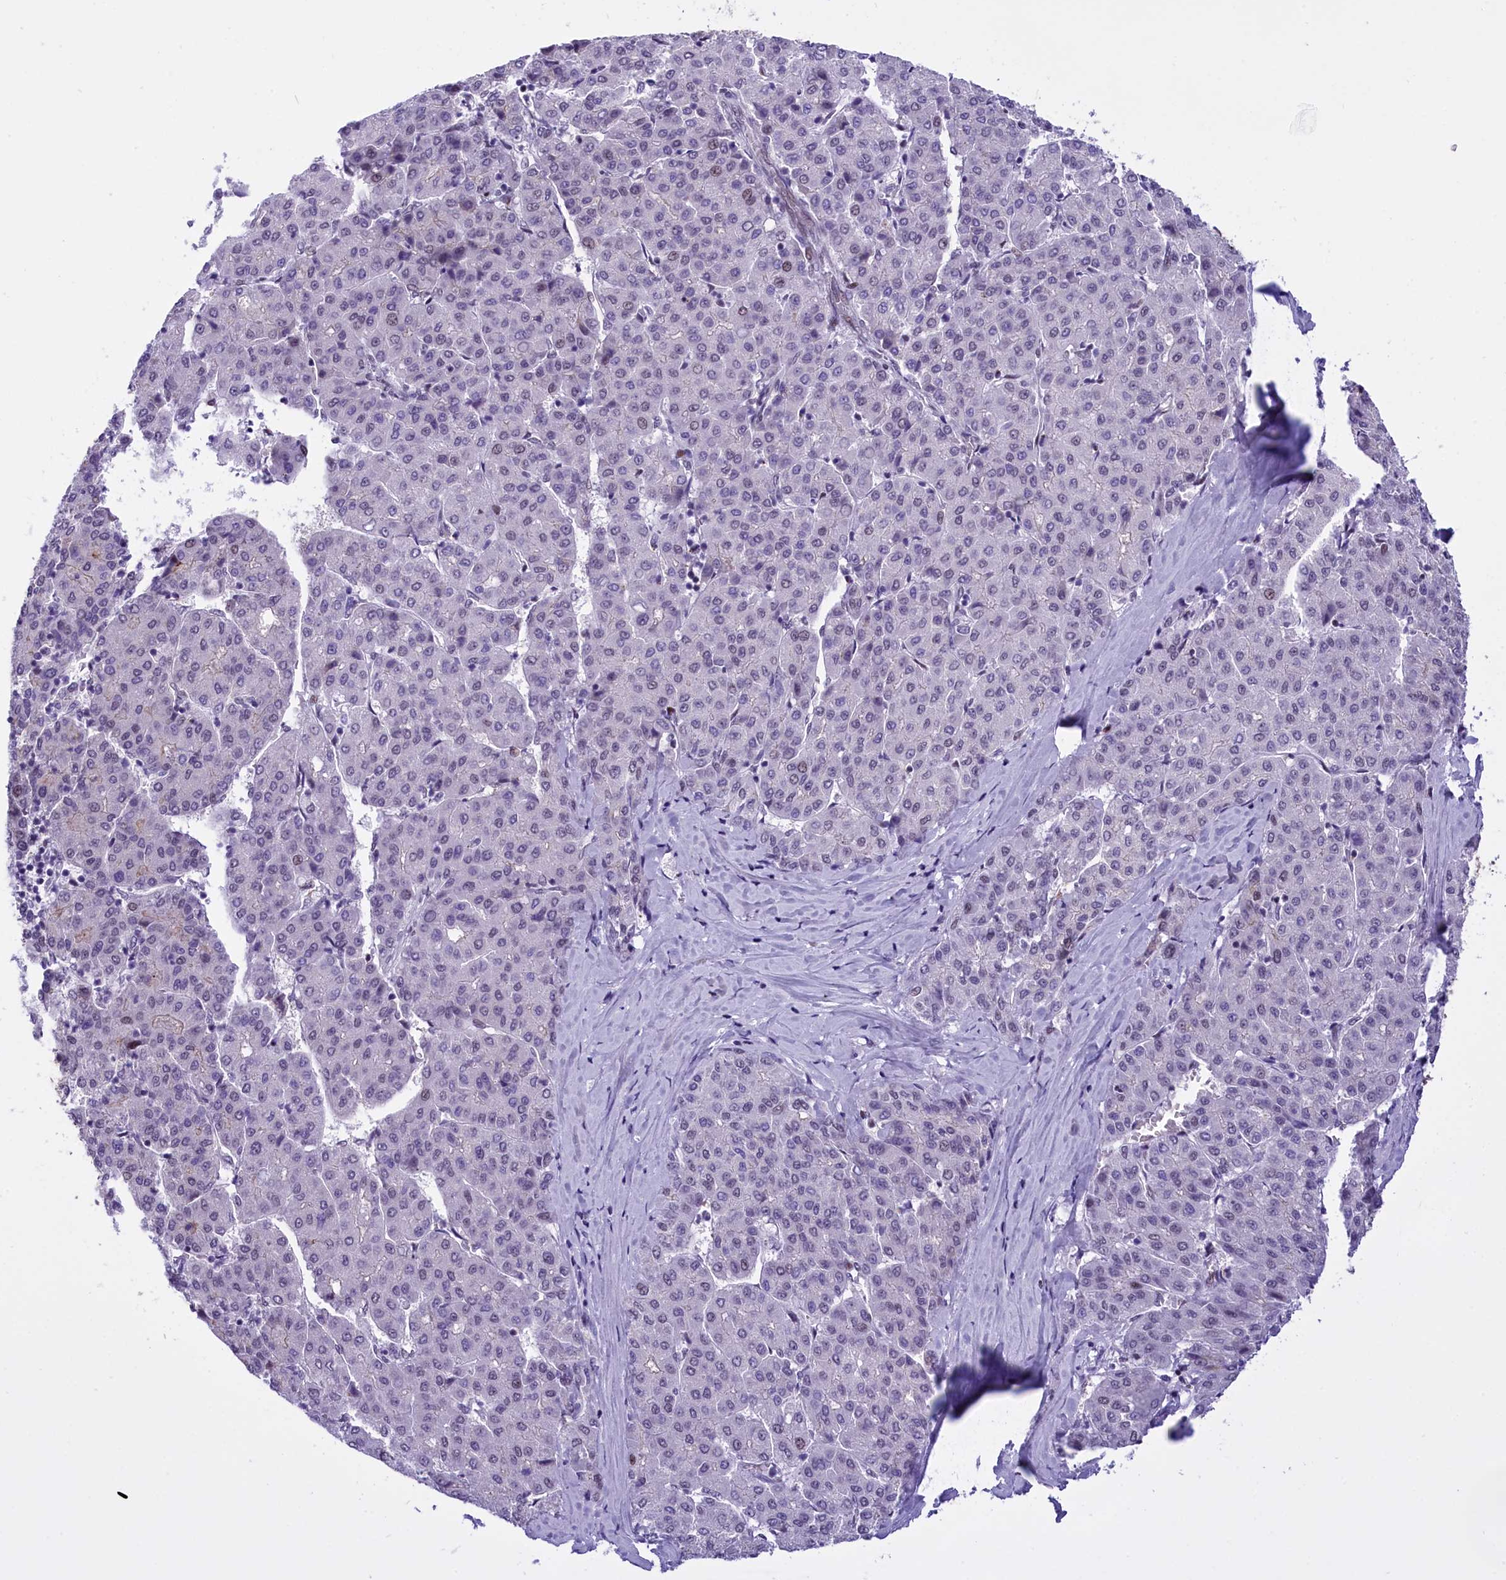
{"staining": {"intensity": "negative", "quantity": "none", "location": "none"}, "tissue": "liver cancer", "cell_type": "Tumor cells", "image_type": "cancer", "snomed": [{"axis": "morphology", "description": "Carcinoma, Hepatocellular, NOS"}, {"axis": "topography", "description": "Liver"}], "caption": "Protein analysis of hepatocellular carcinoma (liver) demonstrates no significant staining in tumor cells. (DAB (3,3'-diaminobenzidine) IHC visualized using brightfield microscopy, high magnification).", "gene": "SPIRE2", "patient": {"sex": "male", "age": 65}}